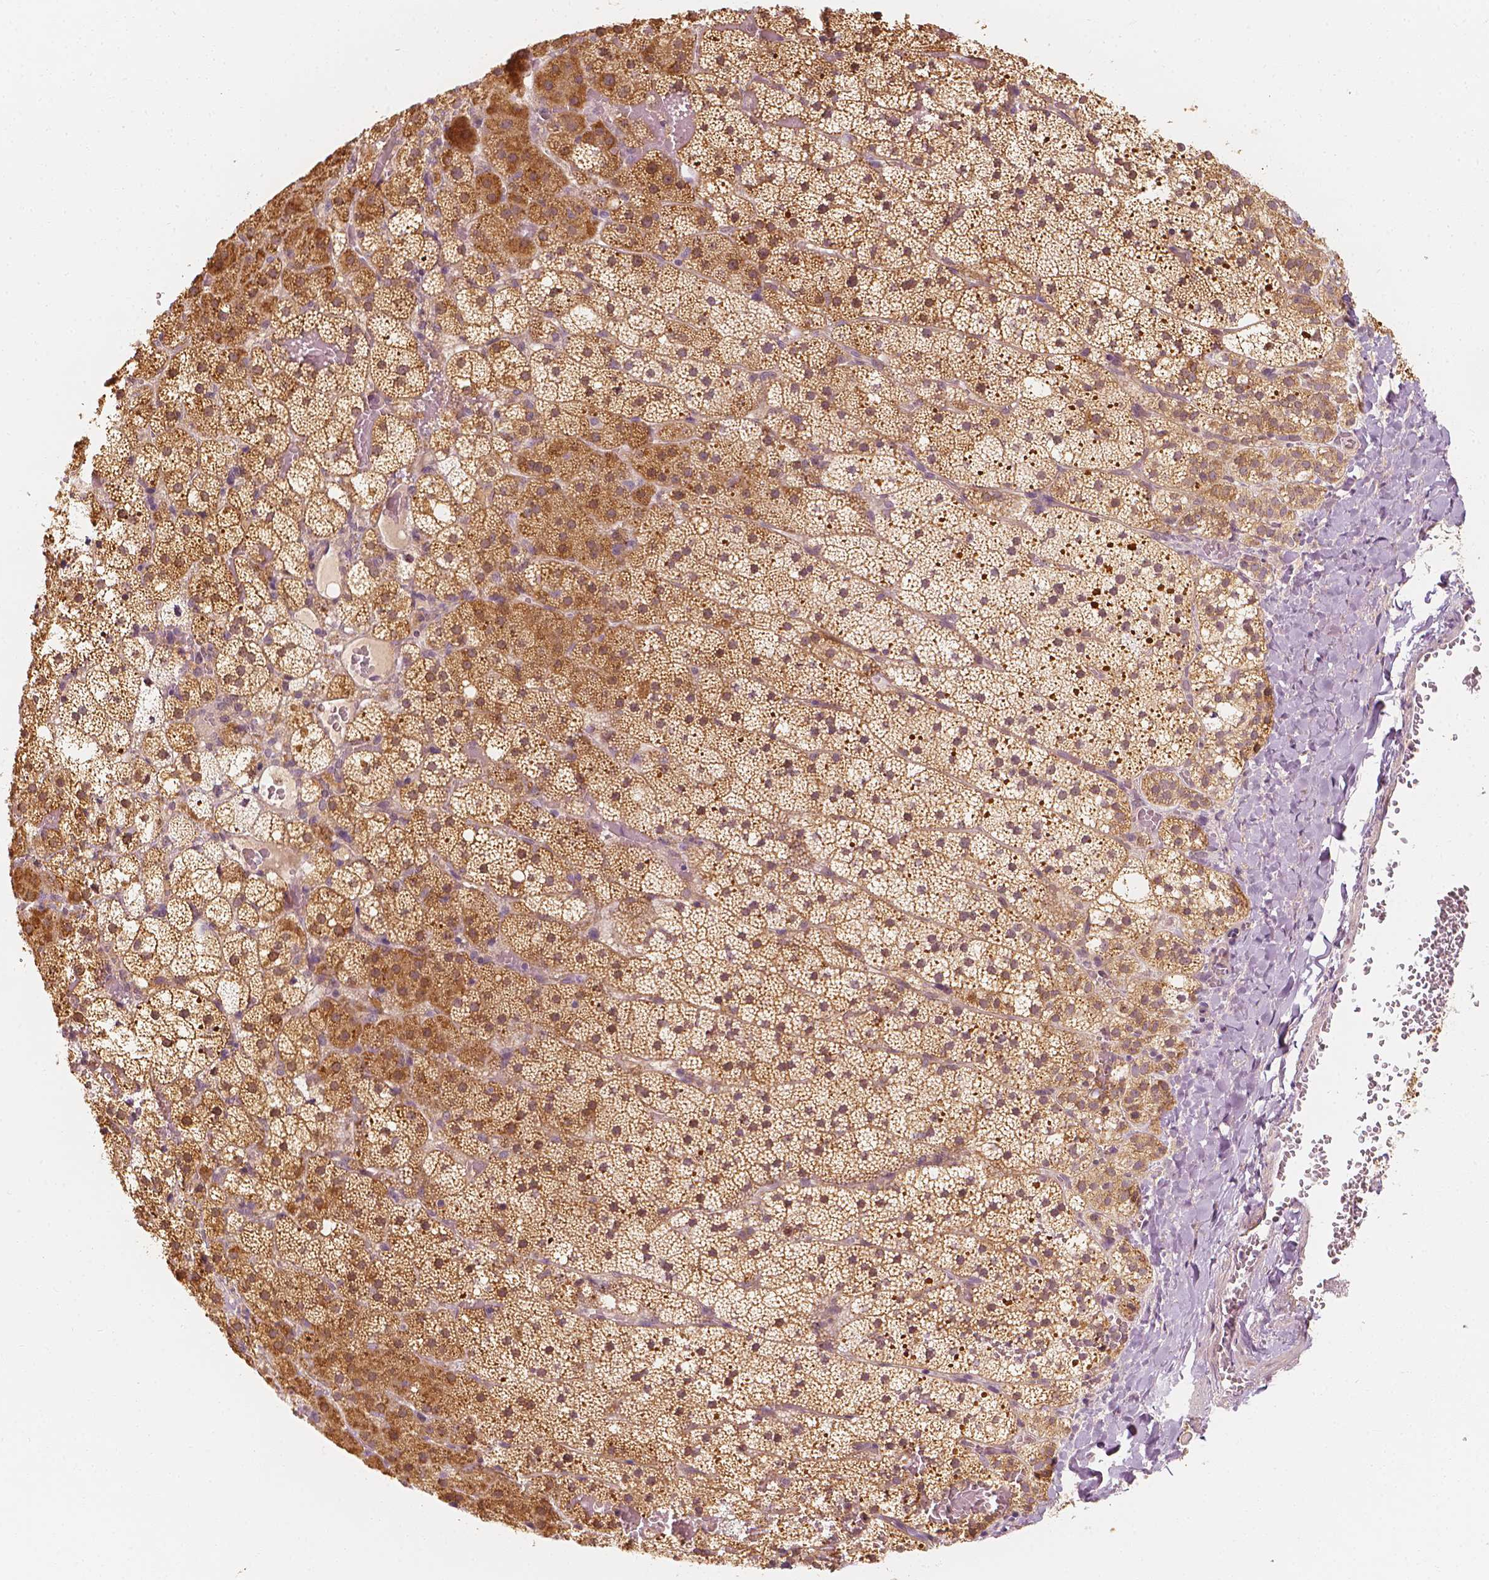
{"staining": {"intensity": "moderate", "quantity": "25%-75%", "location": "cytoplasmic/membranous"}, "tissue": "adrenal gland", "cell_type": "Glandular cells", "image_type": "normal", "snomed": [{"axis": "morphology", "description": "Normal tissue, NOS"}, {"axis": "topography", "description": "Adrenal gland"}], "caption": "Immunohistochemical staining of normal human adrenal gland reveals moderate cytoplasmic/membranous protein positivity in about 25%-75% of glandular cells.", "gene": "SHPK", "patient": {"sex": "male", "age": 53}}